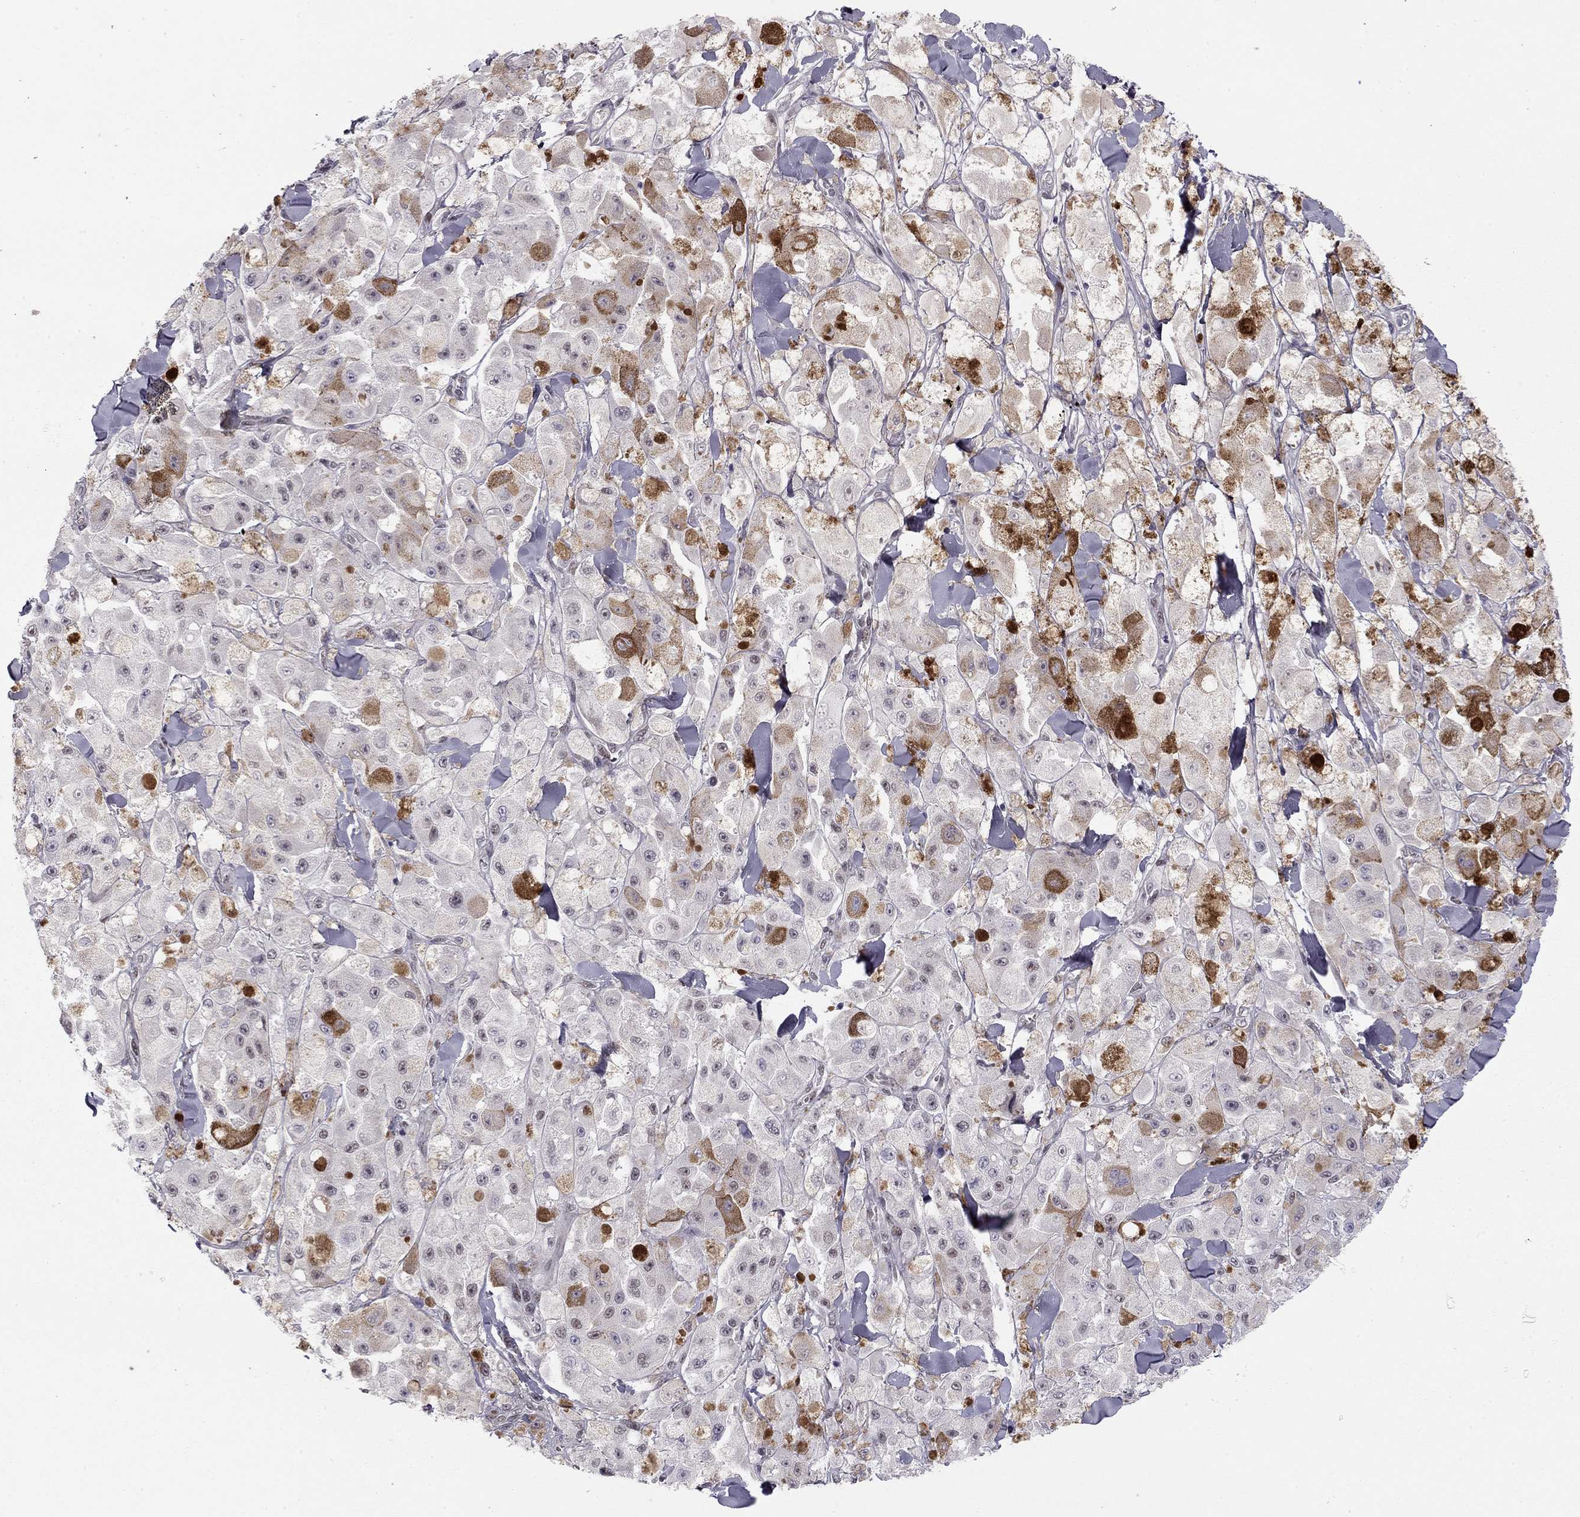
{"staining": {"intensity": "negative", "quantity": "none", "location": "none"}, "tissue": "melanoma", "cell_type": "Tumor cells", "image_type": "cancer", "snomed": [{"axis": "morphology", "description": "Malignant melanoma, NOS"}, {"axis": "topography", "description": "Skin"}], "caption": "High power microscopy image of an IHC photomicrograph of malignant melanoma, revealing no significant positivity in tumor cells. (Brightfield microscopy of DAB (3,3'-diaminobenzidine) IHC at high magnification).", "gene": "DOT1L", "patient": {"sex": "female", "age": 58}}